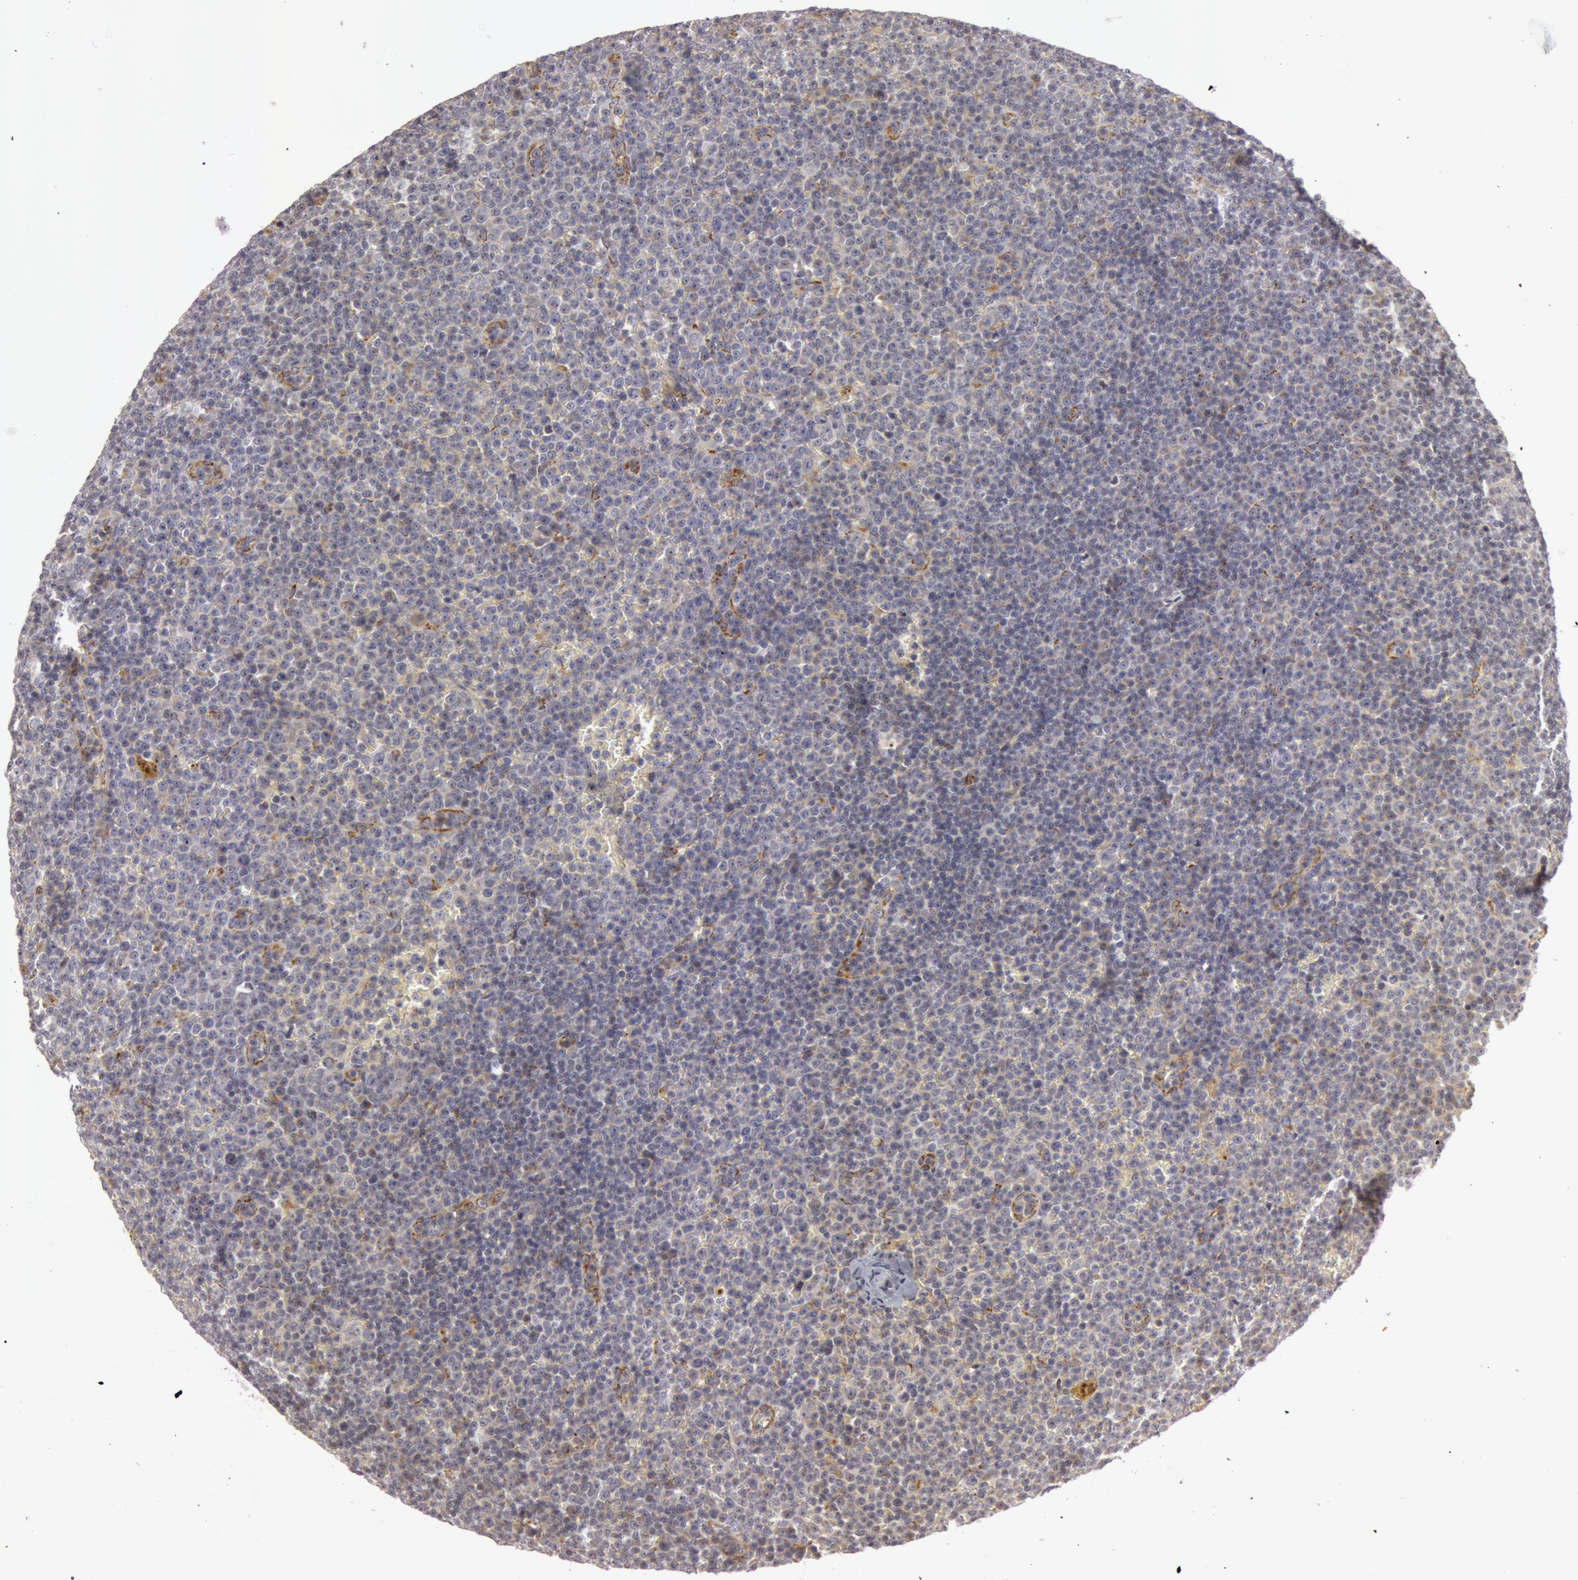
{"staining": {"intensity": "weak", "quantity": ">75%", "location": "cytoplasmic/membranous"}, "tissue": "lymphoma", "cell_type": "Tumor cells", "image_type": "cancer", "snomed": [{"axis": "morphology", "description": "Malignant lymphoma, non-Hodgkin's type, Low grade"}, {"axis": "topography", "description": "Lymph node"}], "caption": "Protein staining of lymphoma tissue shows weak cytoplasmic/membranous positivity in approximately >75% of tumor cells. (DAB IHC, brown staining for protein, blue staining for nuclei).", "gene": "C7", "patient": {"sex": "male", "age": 50}}